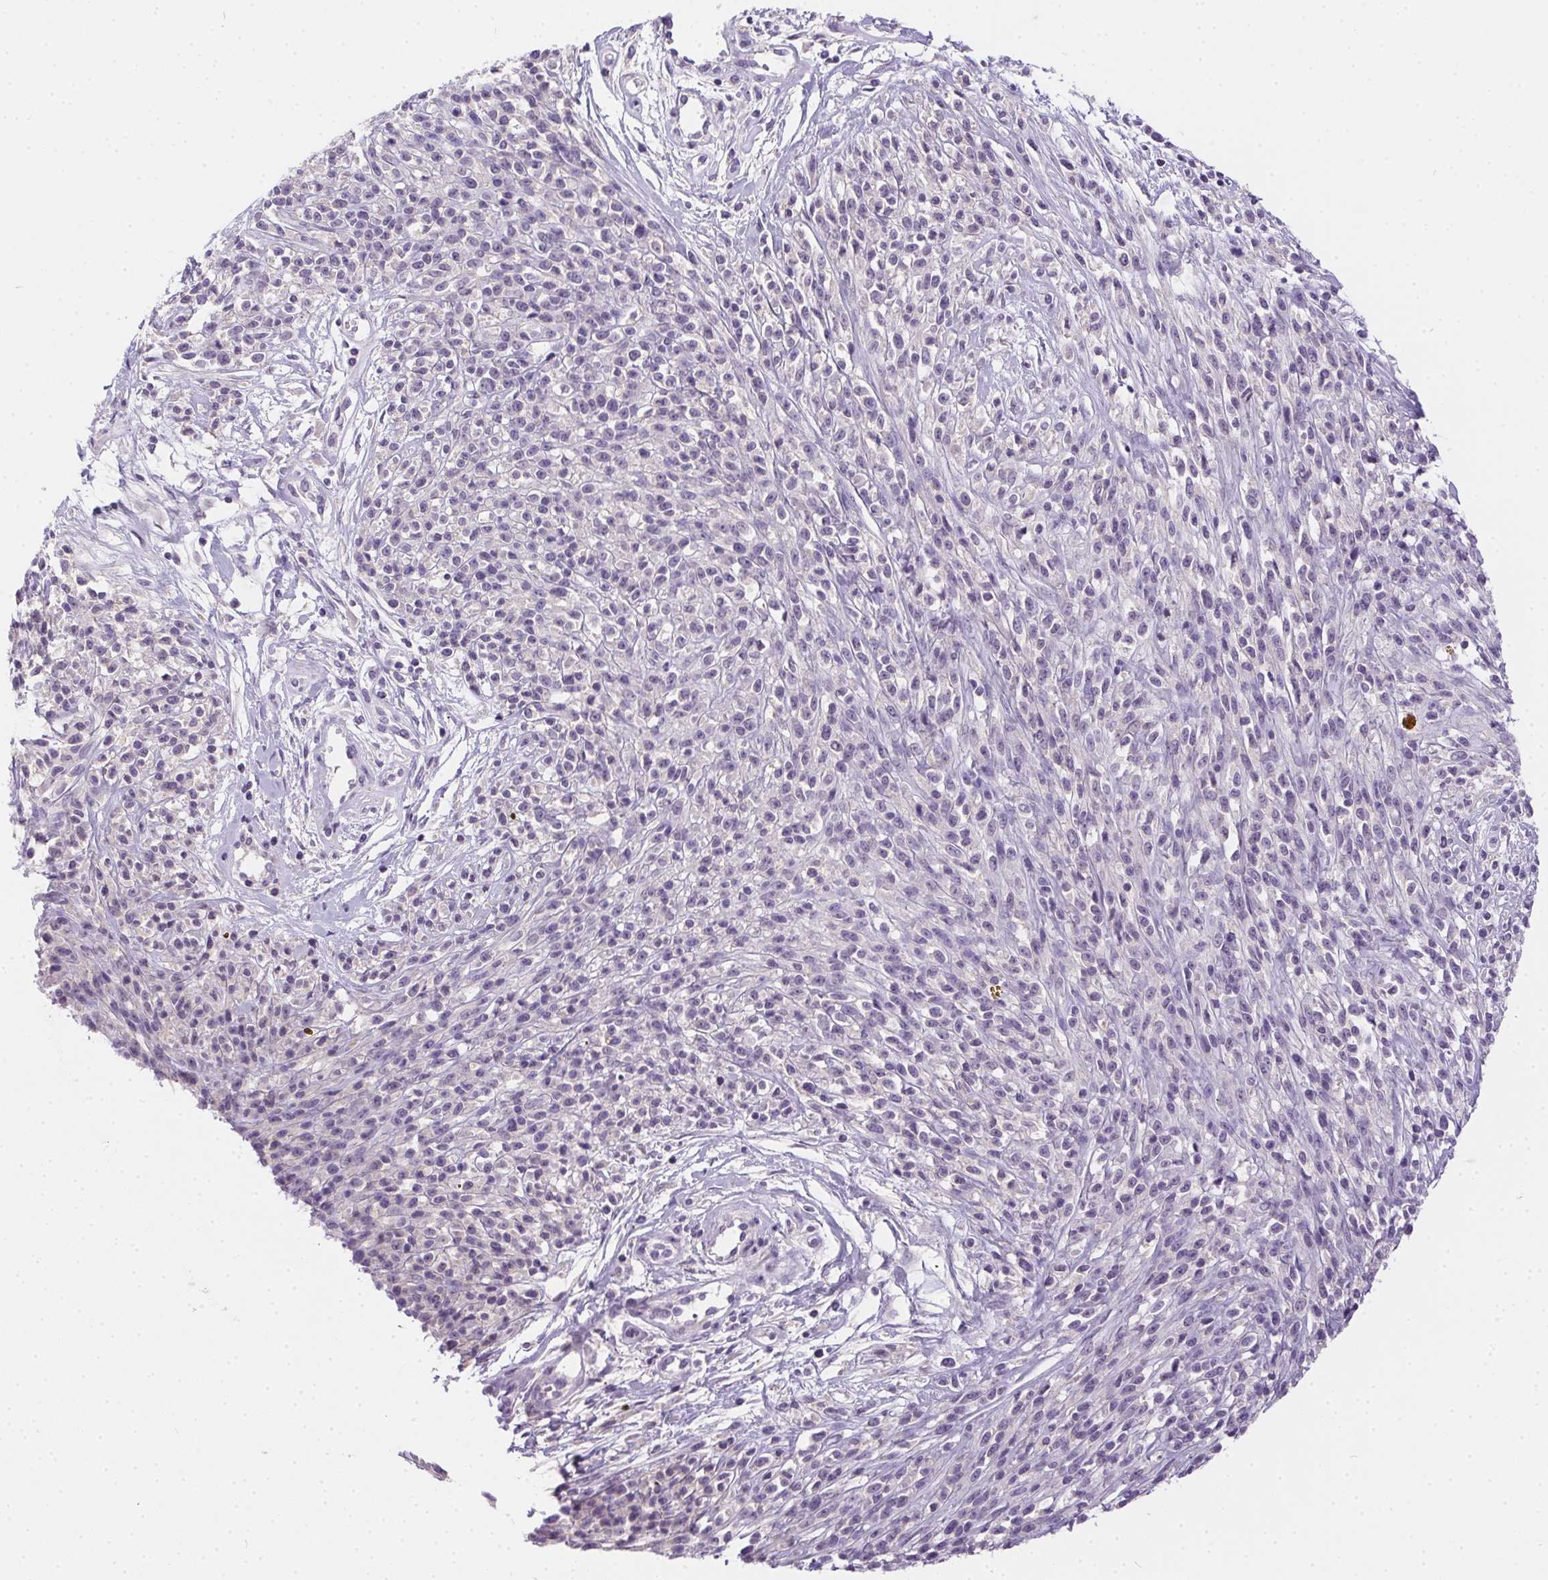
{"staining": {"intensity": "negative", "quantity": "none", "location": "none"}, "tissue": "melanoma", "cell_type": "Tumor cells", "image_type": "cancer", "snomed": [{"axis": "morphology", "description": "Malignant melanoma, NOS"}, {"axis": "topography", "description": "Skin"}, {"axis": "topography", "description": "Skin of trunk"}], "caption": "The immunohistochemistry (IHC) photomicrograph has no significant expression in tumor cells of malignant melanoma tissue.", "gene": "SSTR4", "patient": {"sex": "male", "age": 74}}